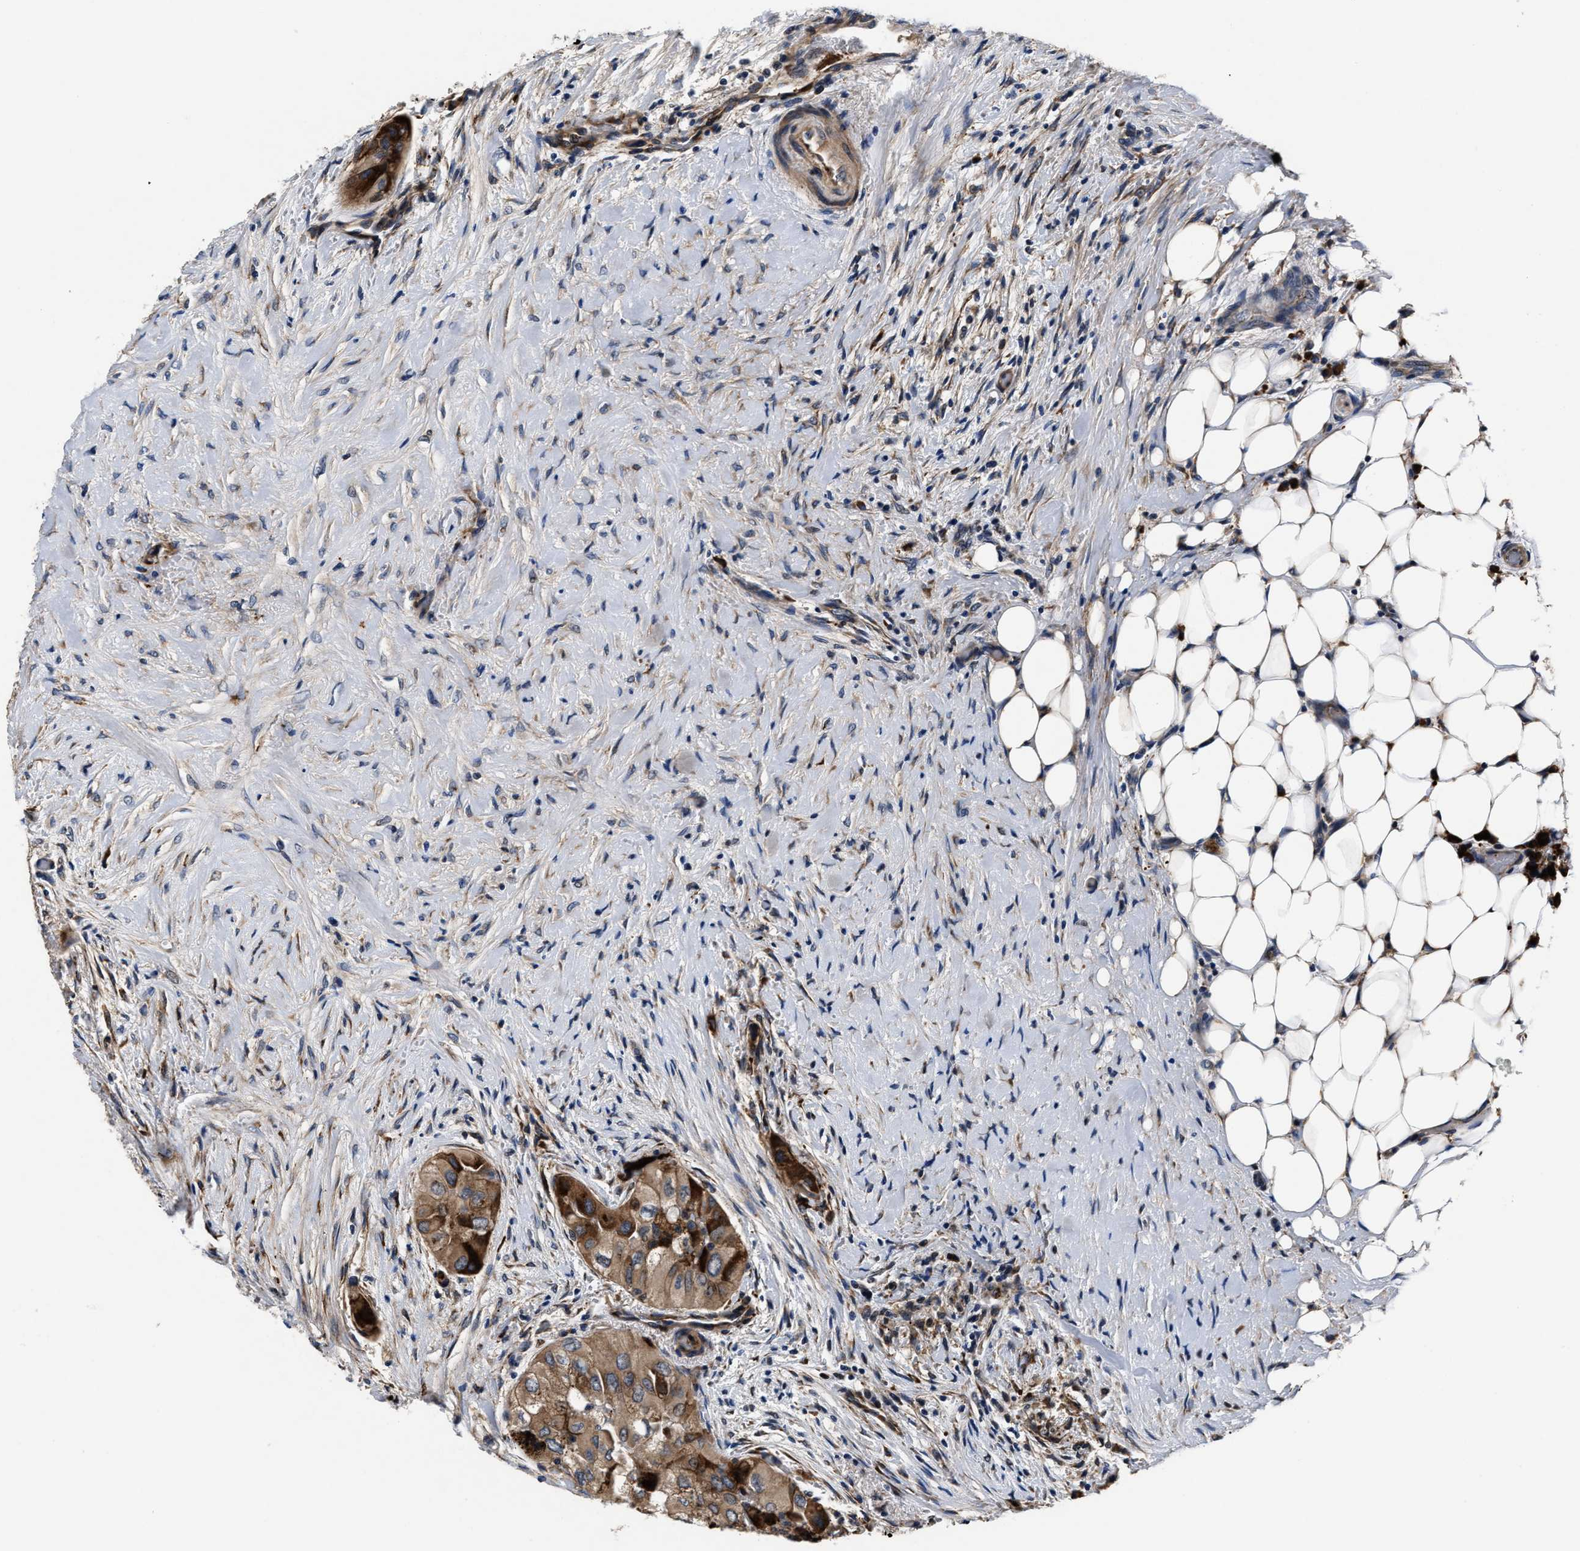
{"staining": {"intensity": "moderate", "quantity": ">75%", "location": "cytoplasmic/membranous"}, "tissue": "thyroid cancer", "cell_type": "Tumor cells", "image_type": "cancer", "snomed": [{"axis": "morphology", "description": "Papillary adenocarcinoma, NOS"}, {"axis": "topography", "description": "Thyroid gland"}], "caption": "Protein expression analysis of papillary adenocarcinoma (thyroid) displays moderate cytoplasmic/membranous staining in about >75% of tumor cells. (IHC, brightfield microscopy, high magnification).", "gene": "SLC12A2", "patient": {"sex": "female", "age": 59}}